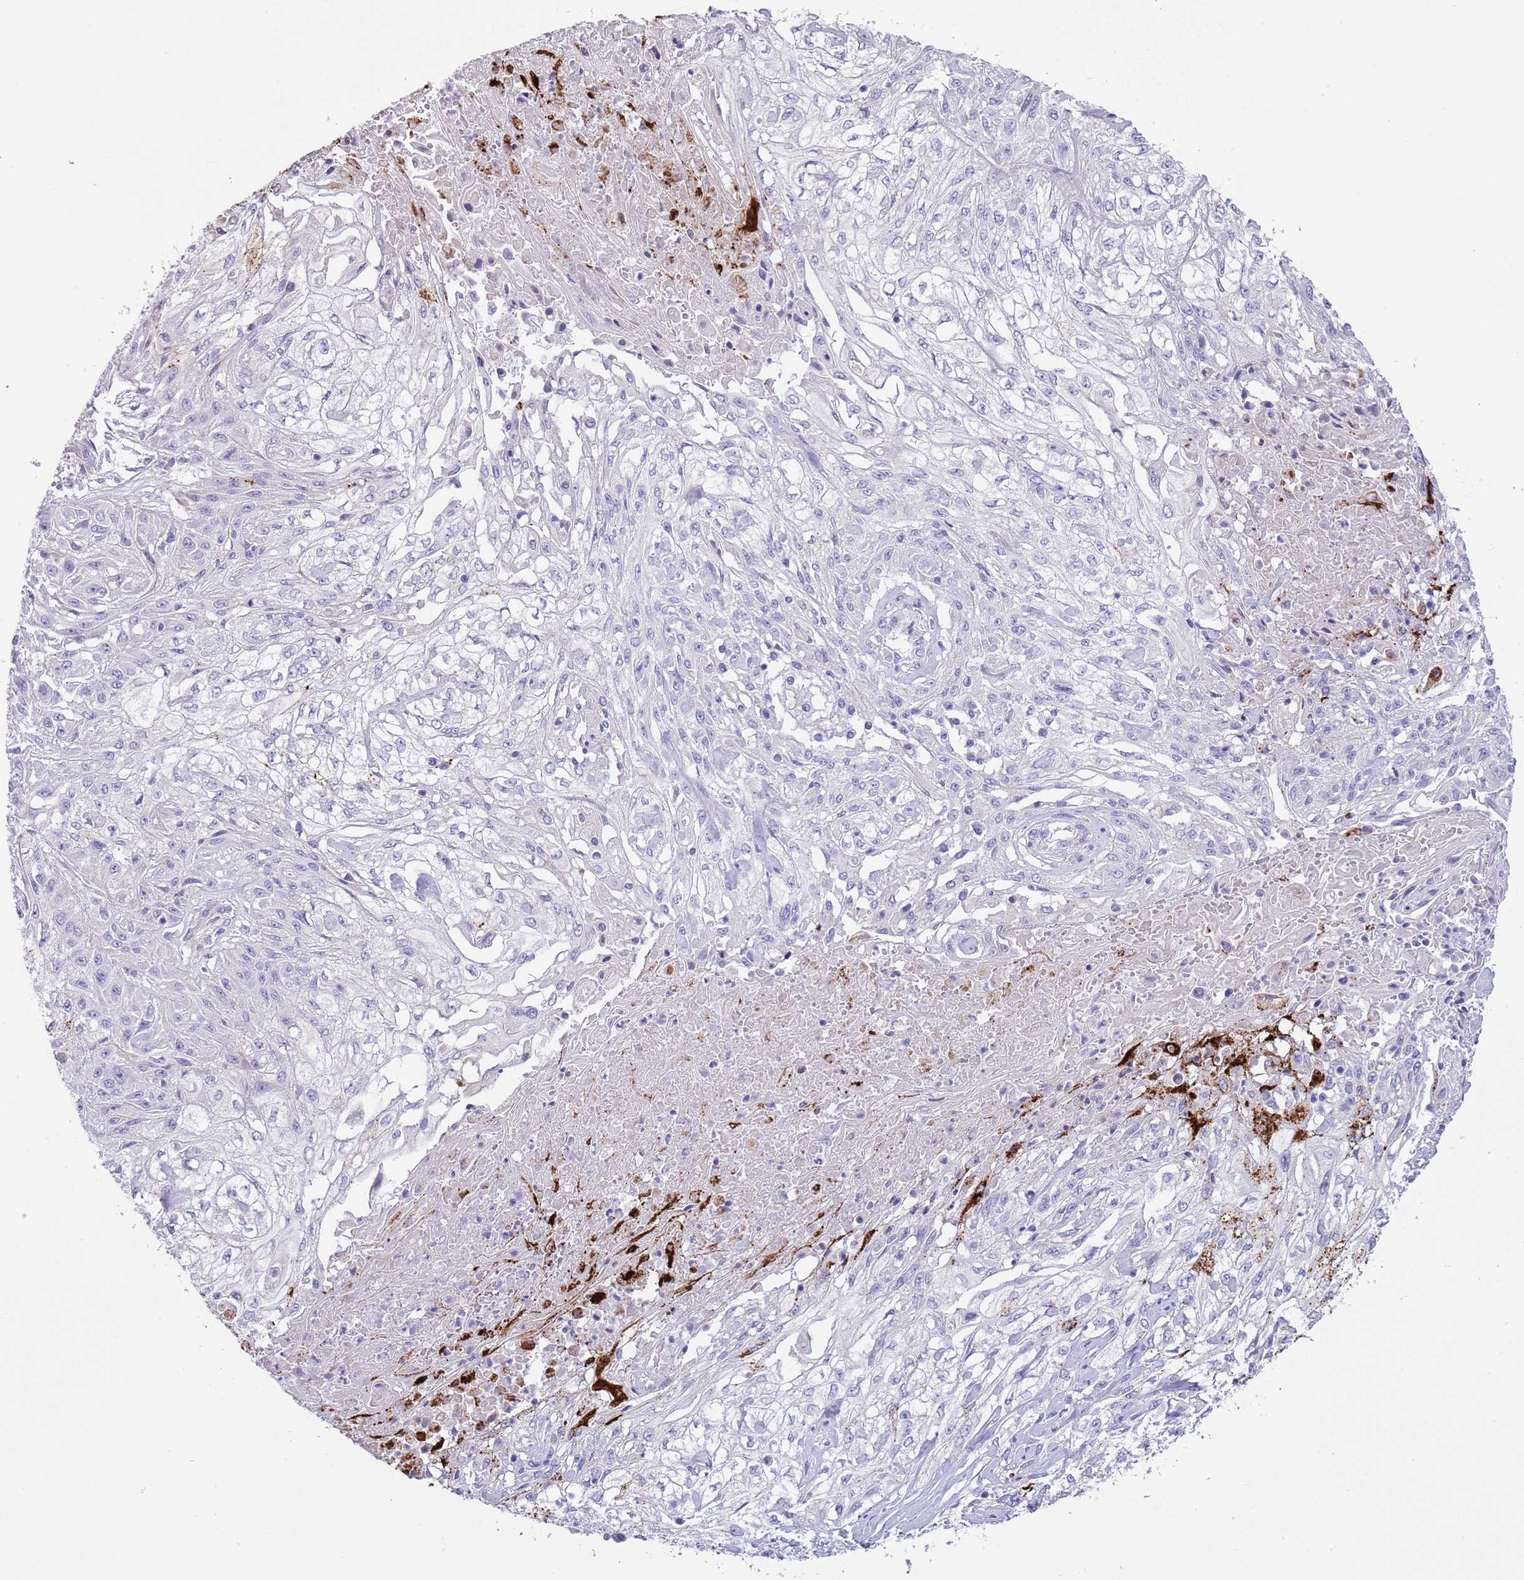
{"staining": {"intensity": "negative", "quantity": "none", "location": "none"}, "tissue": "skin cancer", "cell_type": "Tumor cells", "image_type": "cancer", "snomed": [{"axis": "morphology", "description": "Squamous cell carcinoma, NOS"}, {"axis": "morphology", "description": "Squamous cell carcinoma, metastatic, NOS"}, {"axis": "topography", "description": "Skin"}, {"axis": "topography", "description": "Lymph node"}], "caption": "Protein analysis of skin squamous cell carcinoma displays no significant positivity in tumor cells.", "gene": "ABHD17C", "patient": {"sex": "male", "age": 75}}